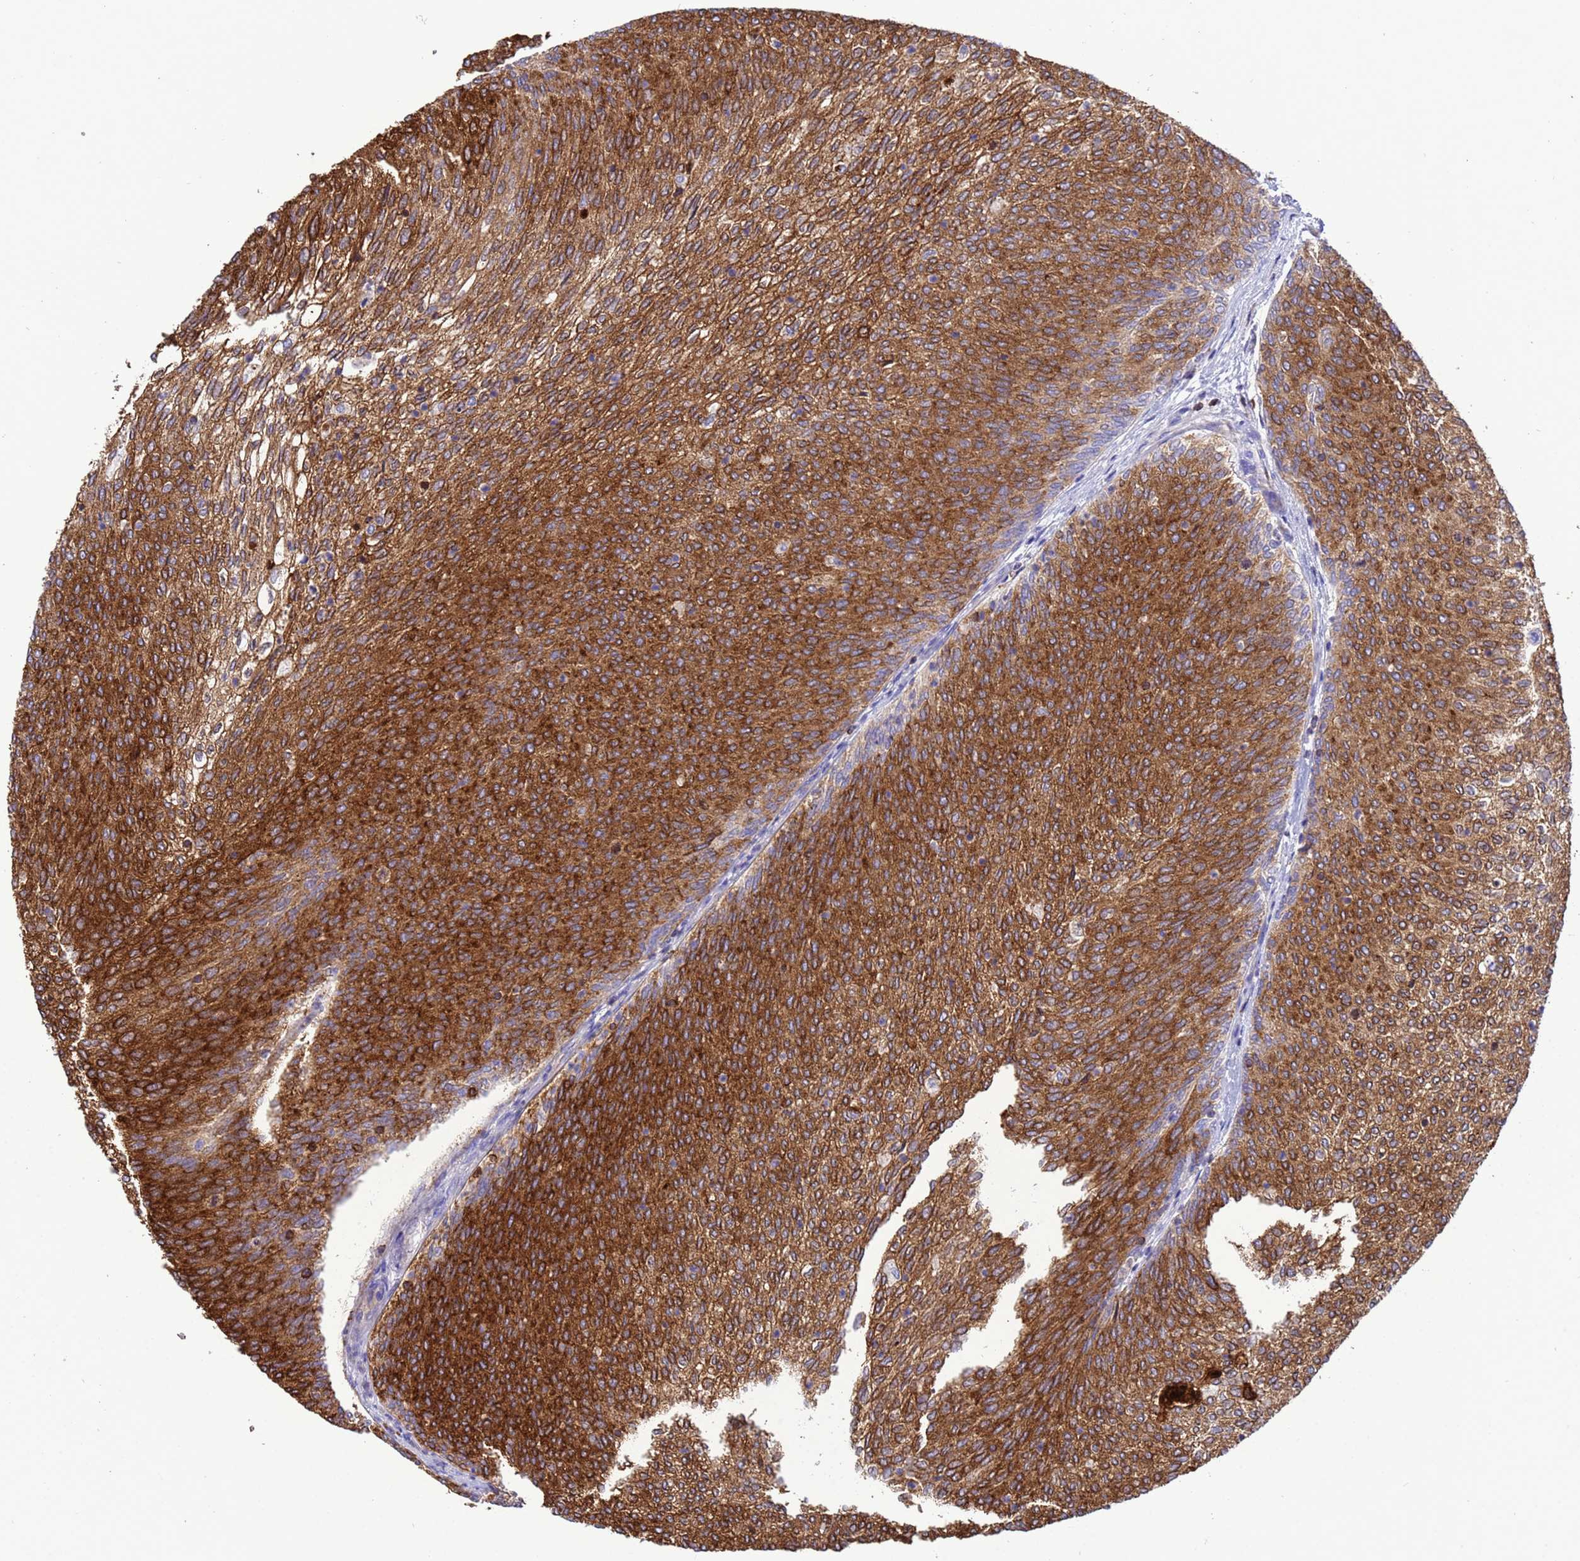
{"staining": {"intensity": "strong", "quantity": ">75%", "location": "cytoplasmic/membranous"}, "tissue": "urothelial cancer", "cell_type": "Tumor cells", "image_type": "cancer", "snomed": [{"axis": "morphology", "description": "Urothelial carcinoma, Low grade"}, {"axis": "topography", "description": "Urinary bladder"}], "caption": "This image reveals urothelial cancer stained with immunohistochemistry to label a protein in brown. The cytoplasmic/membranous of tumor cells show strong positivity for the protein. Nuclei are counter-stained blue.", "gene": "EZR", "patient": {"sex": "female", "age": 79}}